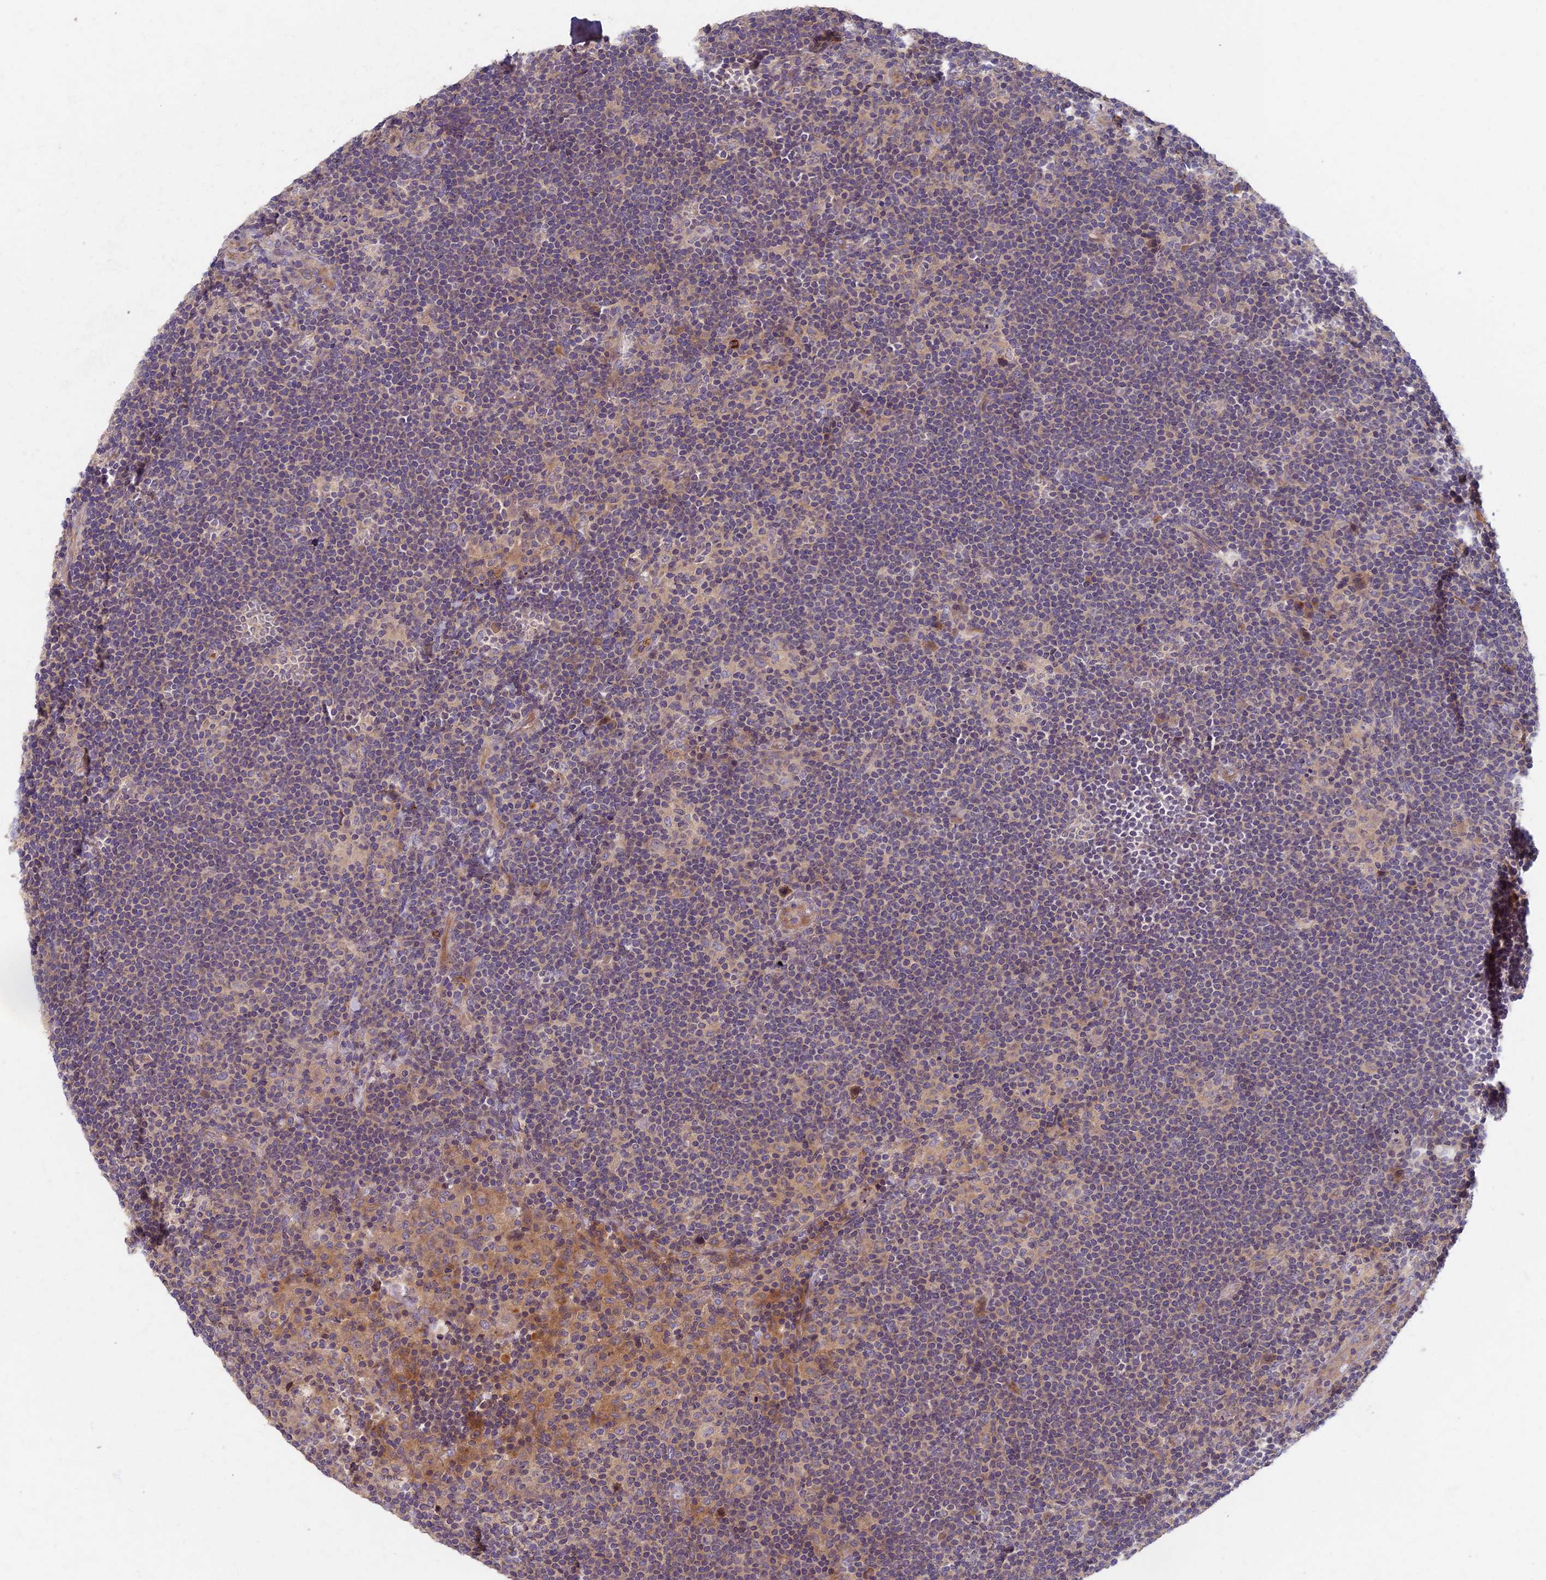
{"staining": {"intensity": "negative", "quantity": "none", "location": "none"}, "tissue": "lymphoma", "cell_type": "Tumor cells", "image_type": "cancer", "snomed": [{"axis": "morphology", "description": "Hodgkin's disease, NOS"}, {"axis": "topography", "description": "Lymph node"}], "caption": "Tumor cells are negative for brown protein staining in Hodgkin's disease.", "gene": "AP4E1", "patient": {"sex": "female", "age": 57}}